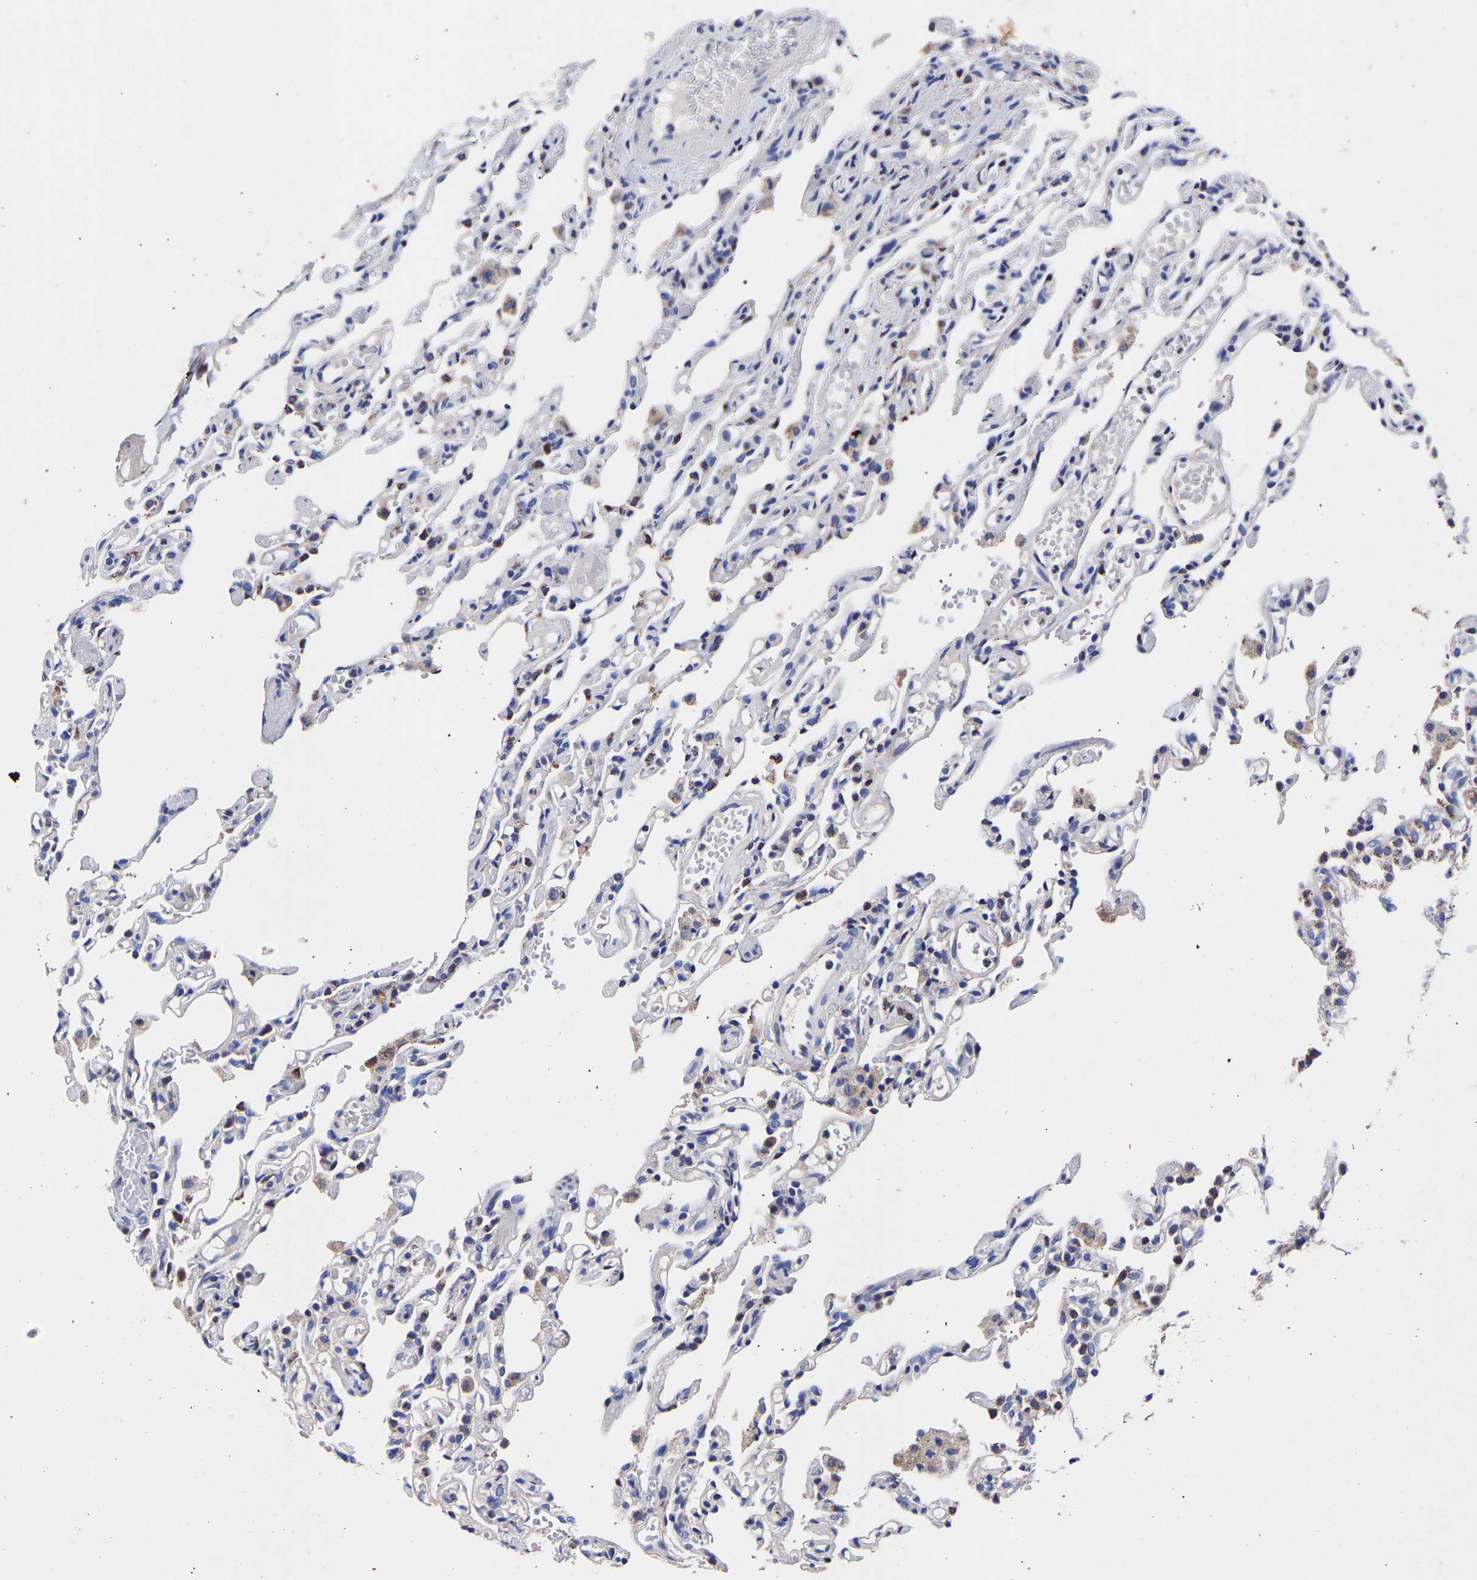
{"staining": {"intensity": "moderate", "quantity": "25%-75%", "location": "cytoplasmic/membranous"}, "tissue": "lung", "cell_type": "Alveolar cells", "image_type": "normal", "snomed": [{"axis": "morphology", "description": "Normal tissue, NOS"}, {"axis": "topography", "description": "Lung"}], "caption": "Moderate cytoplasmic/membranous staining is appreciated in approximately 25%-75% of alveolar cells in unremarkable lung. The protein of interest is shown in brown color, while the nuclei are stained blue.", "gene": "SEM1", "patient": {"sex": "male", "age": 21}}